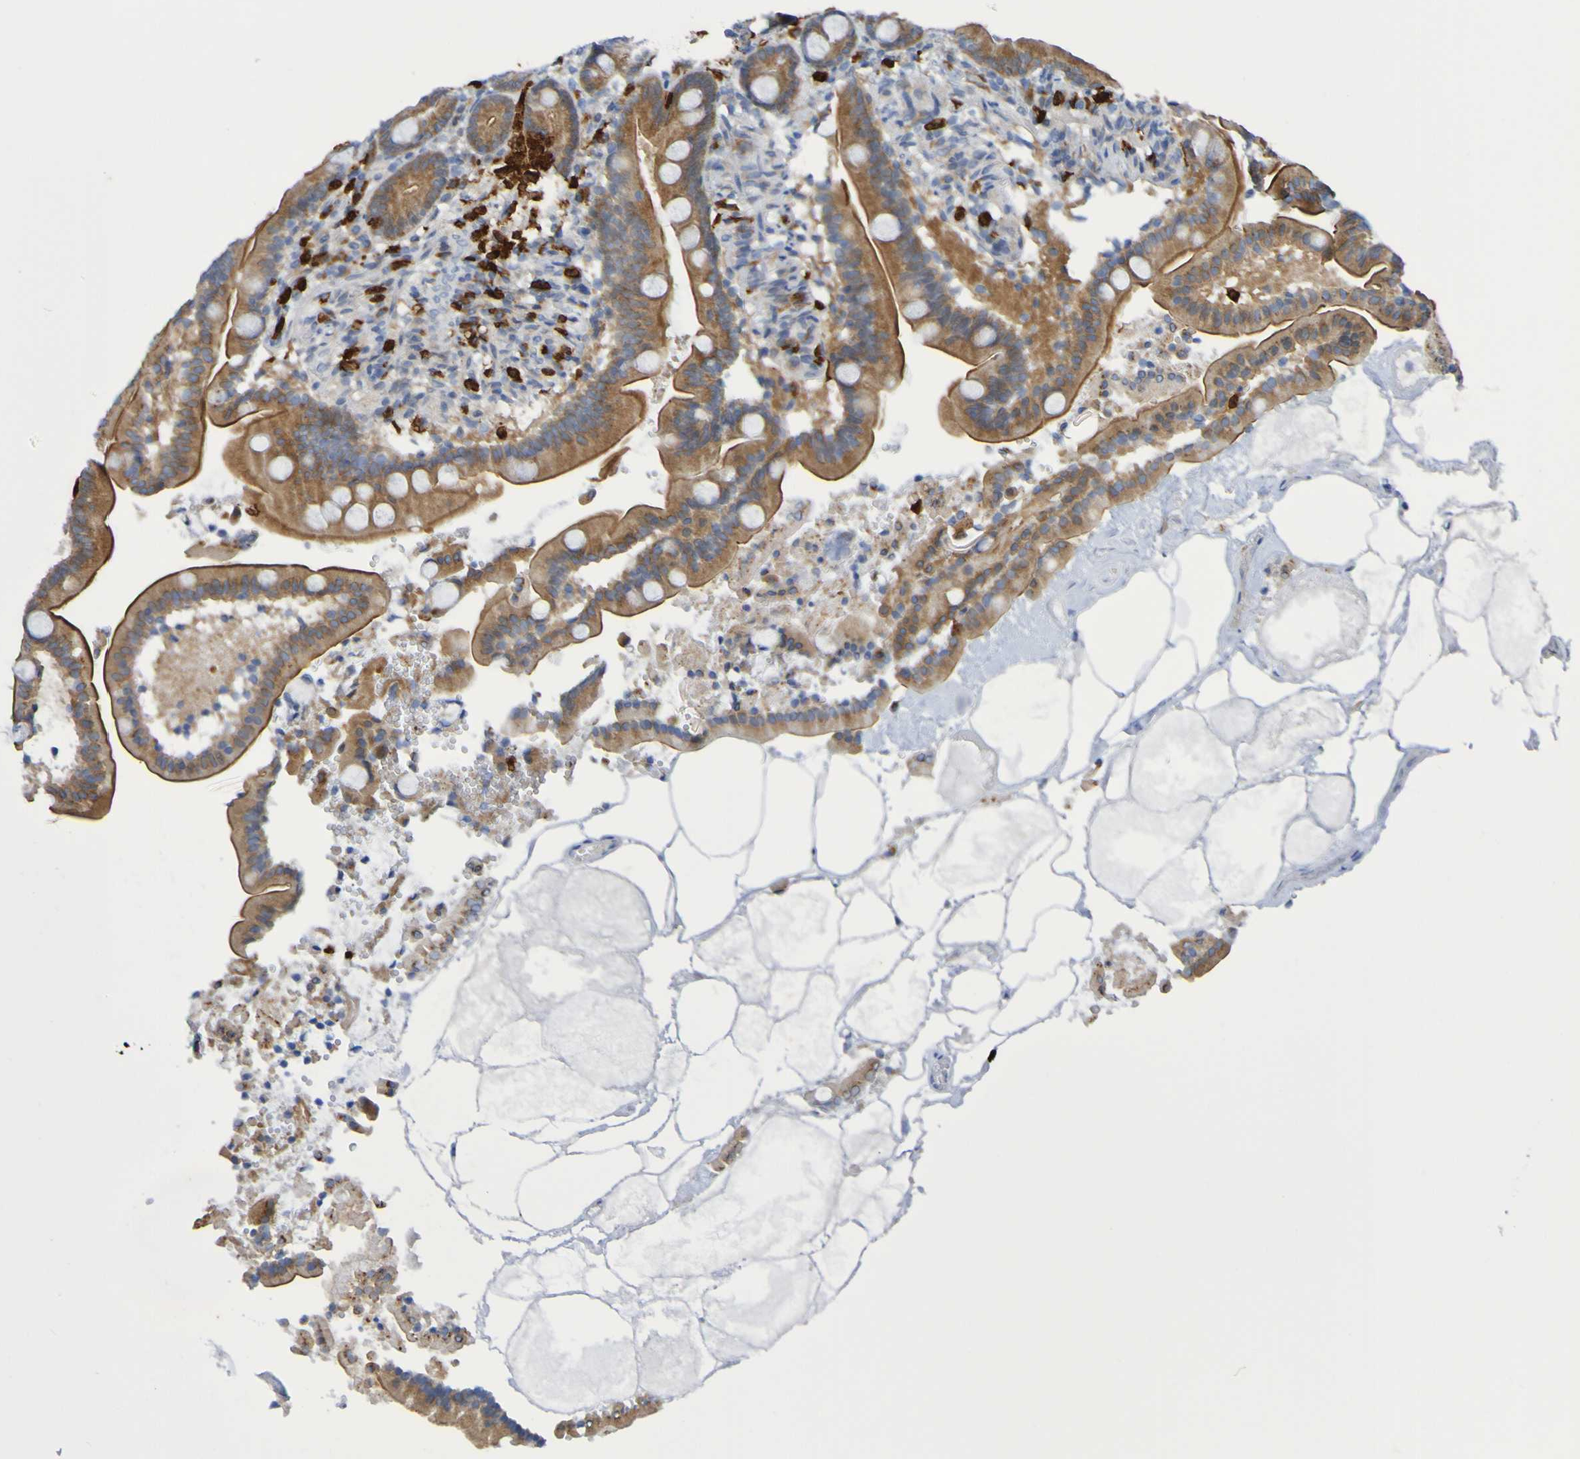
{"staining": {"intensity": "moderate", "quantity": ">75%", "location": "cytoplasmic/membranous"}, "tissue": "duodenum", "cell_type": "Glandular cells", "image_type": "normal", "snomed": [{"axis": "morphology", "description": "Normal tissue, NOS"}, {"axis": "topography", "description": "Duodenum"}], "caption": "Immunohistochemical staining of benign human duodenum exhibits moderate cytoplasmic/membranous protein staining in approximately >75% of glandular cells.", "gene": "C11orf24", "patient": {"sex": "male", "age": 54}}